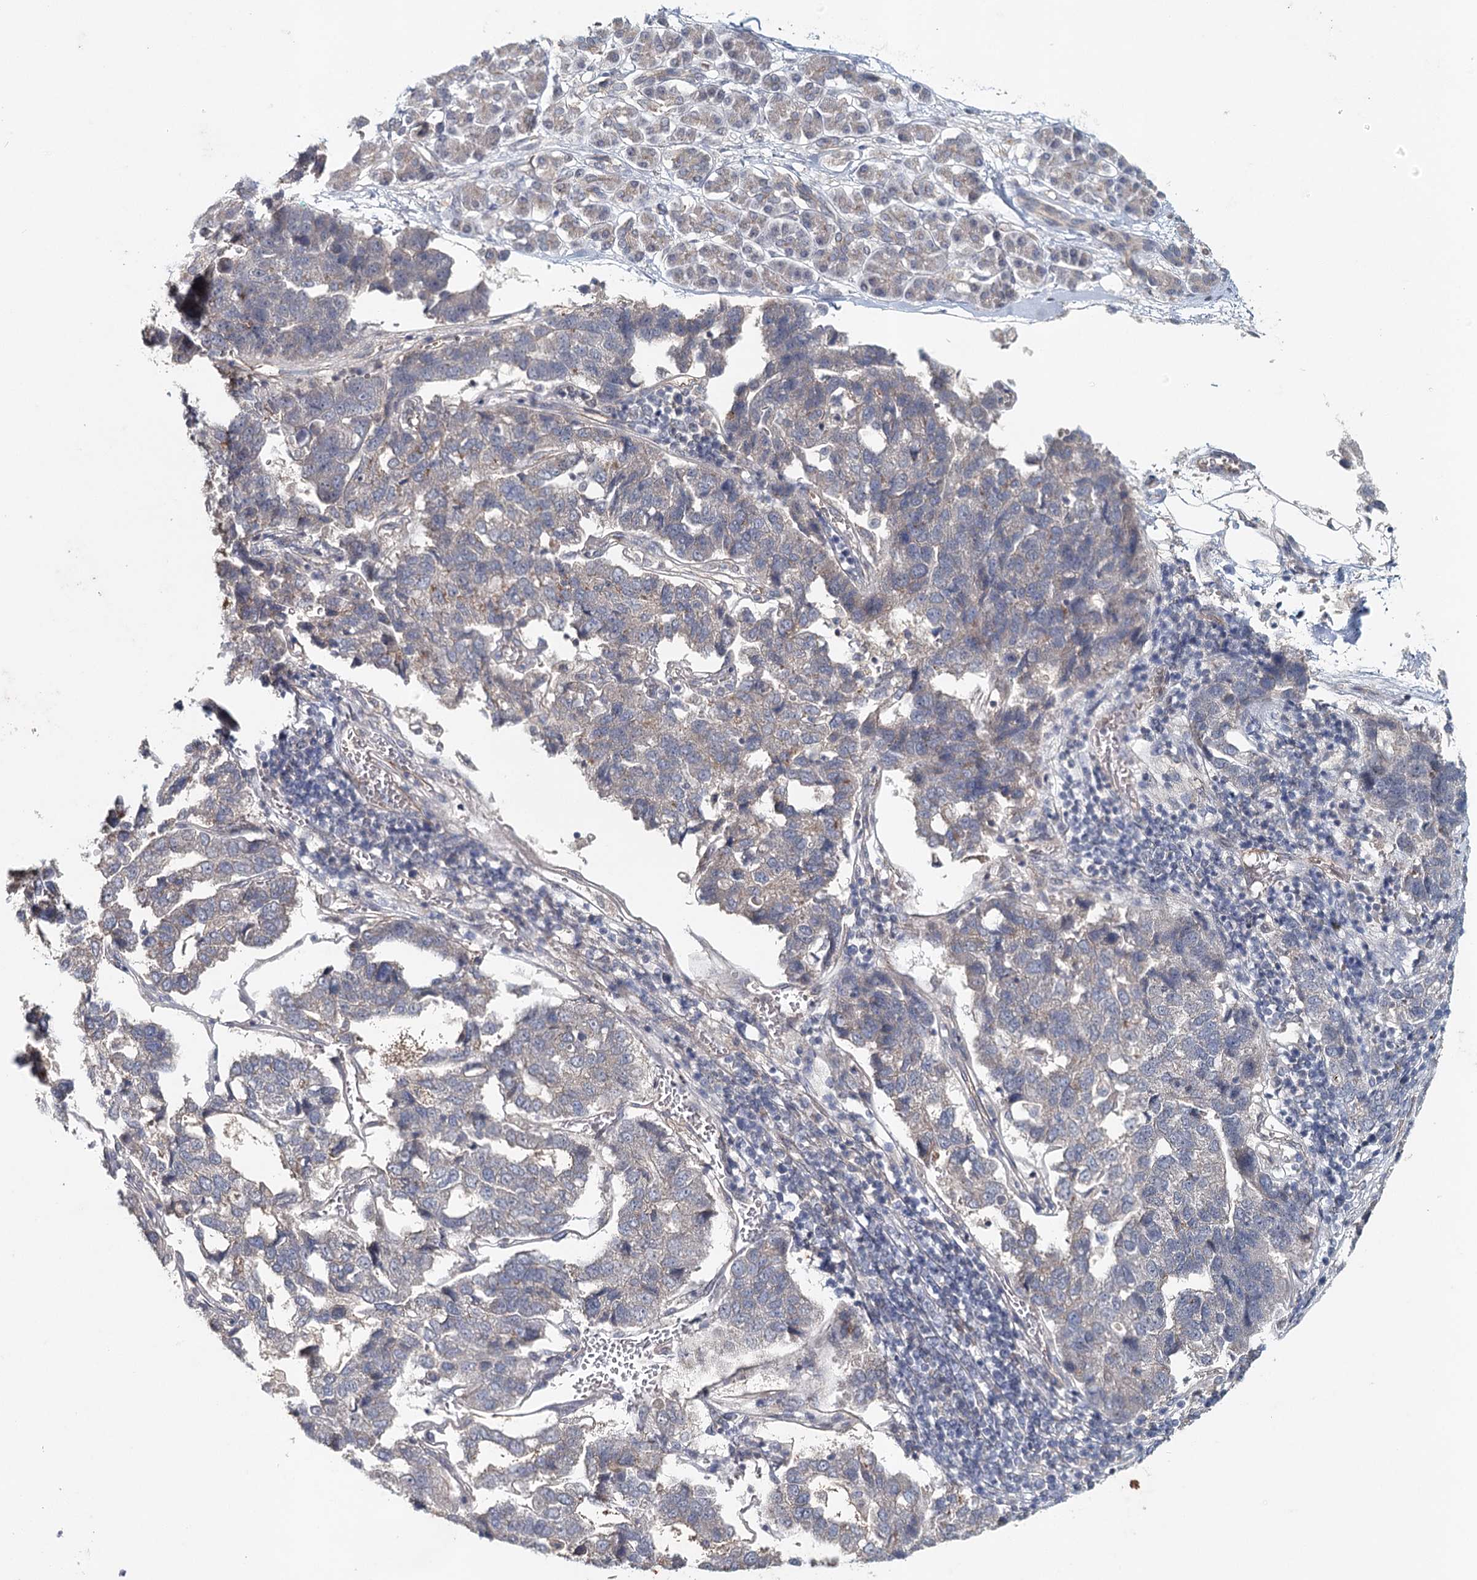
{"staining": {"intensity": "weak", "quantity": "<25%", "location": "cytoplasmic/membranous"}, "tissue": "pancreatic cancer", "cell_type": "Tumor cells", "image_type": "cancer", "snomed": [{"axis": "morphology", "description": "Adenocarcinoma, NOS"}, {"axis": "topography", "description": "Pancreas"}], "caption": "Tumor cells show no significant protein staining in pancreatic cancer (adenocarcinoma).", "gene": "SYNPO", "patient": {"sex": "female", "age": 61}}